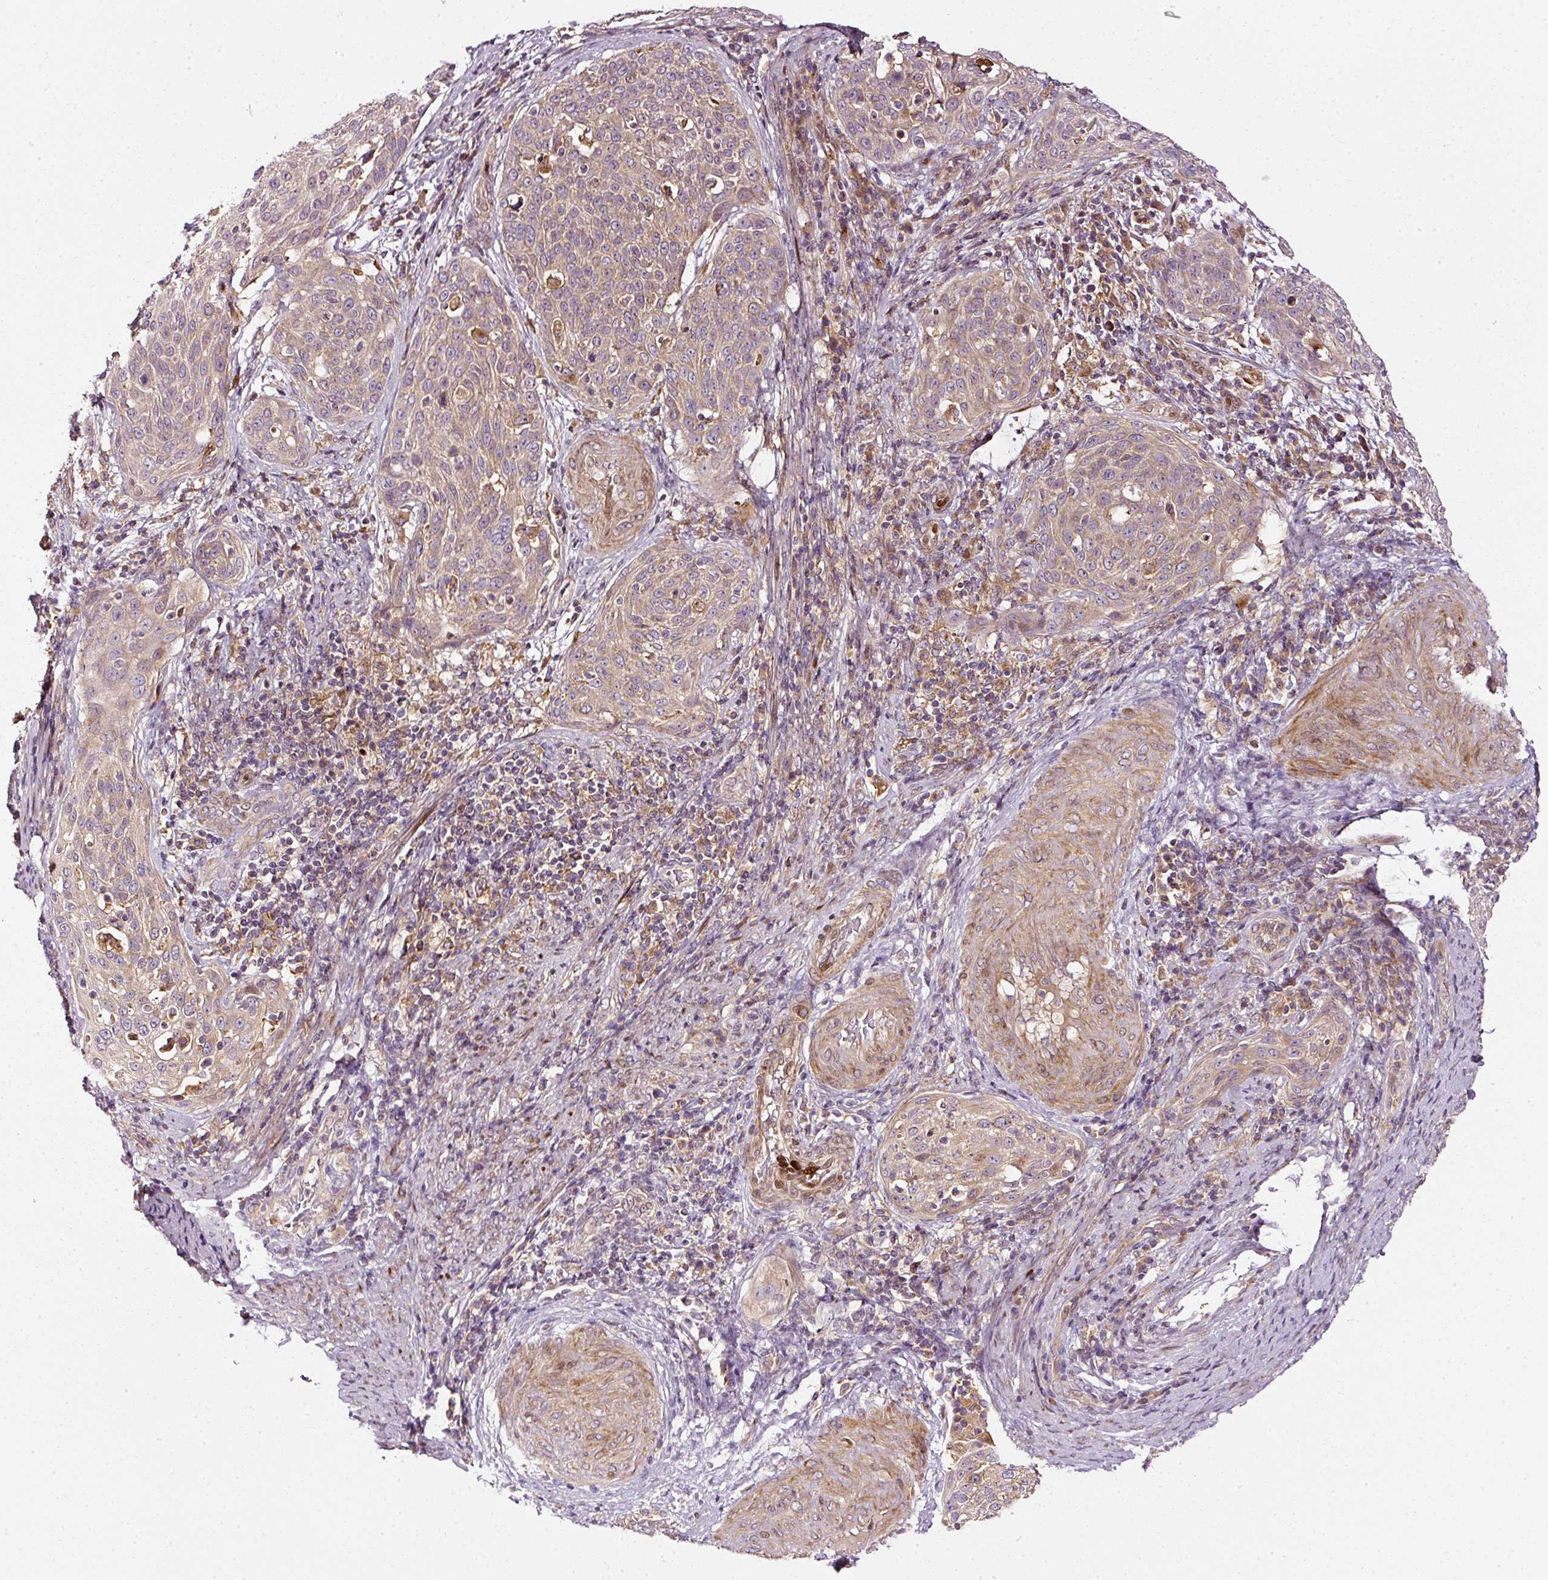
{"staining": {"intensity": "weak", "quantity": "25%-75%", "location": "cytoplasmic/membranous,nuclear"}, "tissue": "cervical cancer", "cell_type": "Tumor cells", "image_type": "cancer", "snomed": [{"axis": "morphology", "description": "Squamous cell carcinoma, NOS"}, {"axis": "topography", "description": "Cervix"}], "caption": "DAB immunohistochemical staining of human squamous cell carcinoma (cervical) reveals weak cytoplasmic/membranous and nuclear protein expression in approximately 25%-75% of tumor cells.", "gene": "NAPA", "patient": {"sex": "female", "age": 31}}